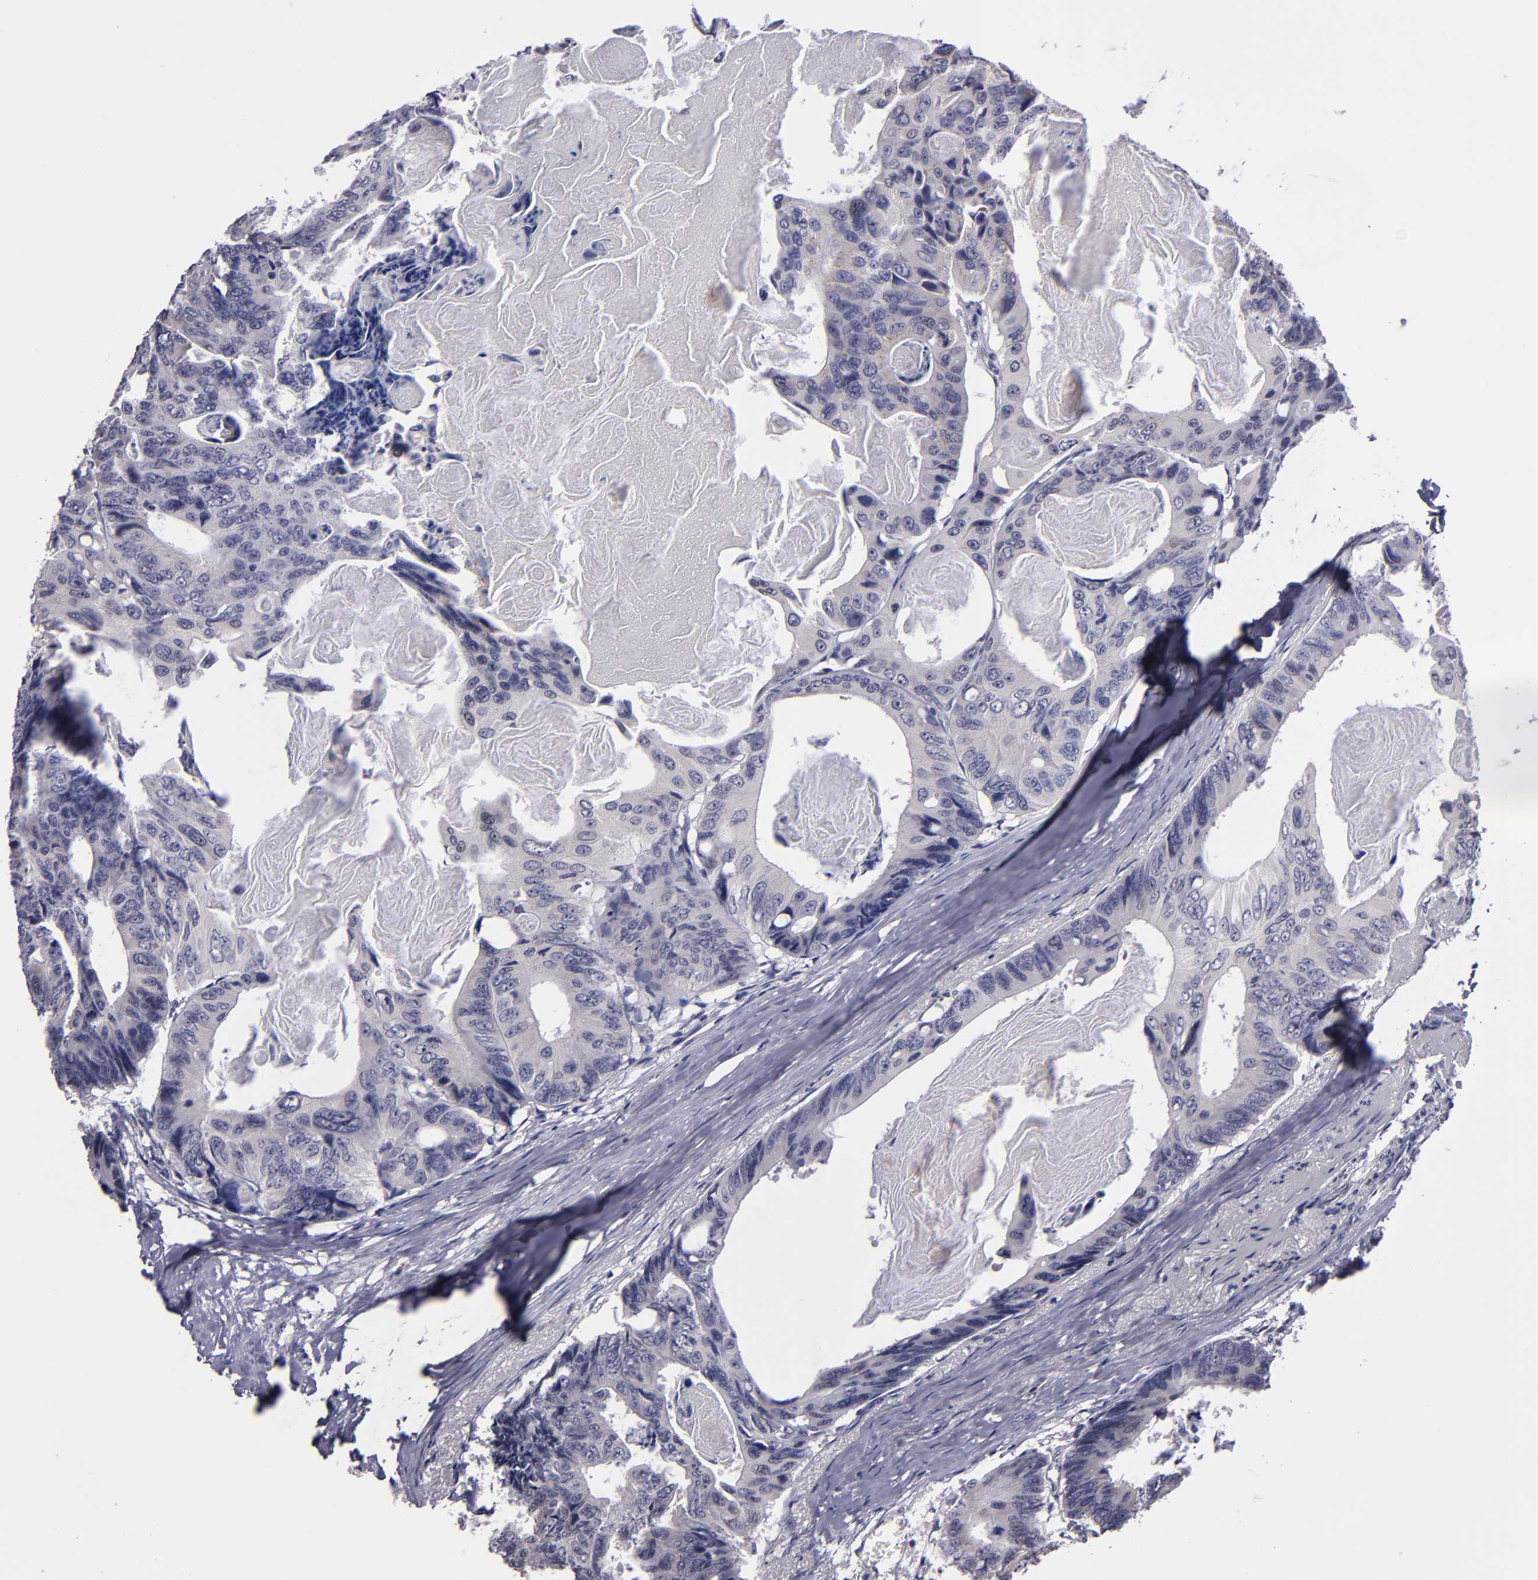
{"staining": {"intensity": "weak", "quantity": "25%-75%", "location": "cytoplasmic/membranous,nuclear"}, "tissue": "colorectal cancer", "cell_type": "Tumor cells", "image_type": "cancer", "snomed": [{"axis": "morphology", "description": "Adenocarcinoma, NOS"}, {"axis": "topography", "description": "Colon"}], "caption": "An immunohistochemistry micrograph of tumor tissue is shown. Protein staining in brown highlights weak cytoplasmic/membranous and nuclear positivity in colorectal cancer within tumor cells. The staining was performed using DAB to visualize the protein expression in brown, while the nuclei were stained in blue with hematoxylin (Magnification: 20x).", "gene": "NRXN3", "patient": {"sex": "female", "age": 55}}